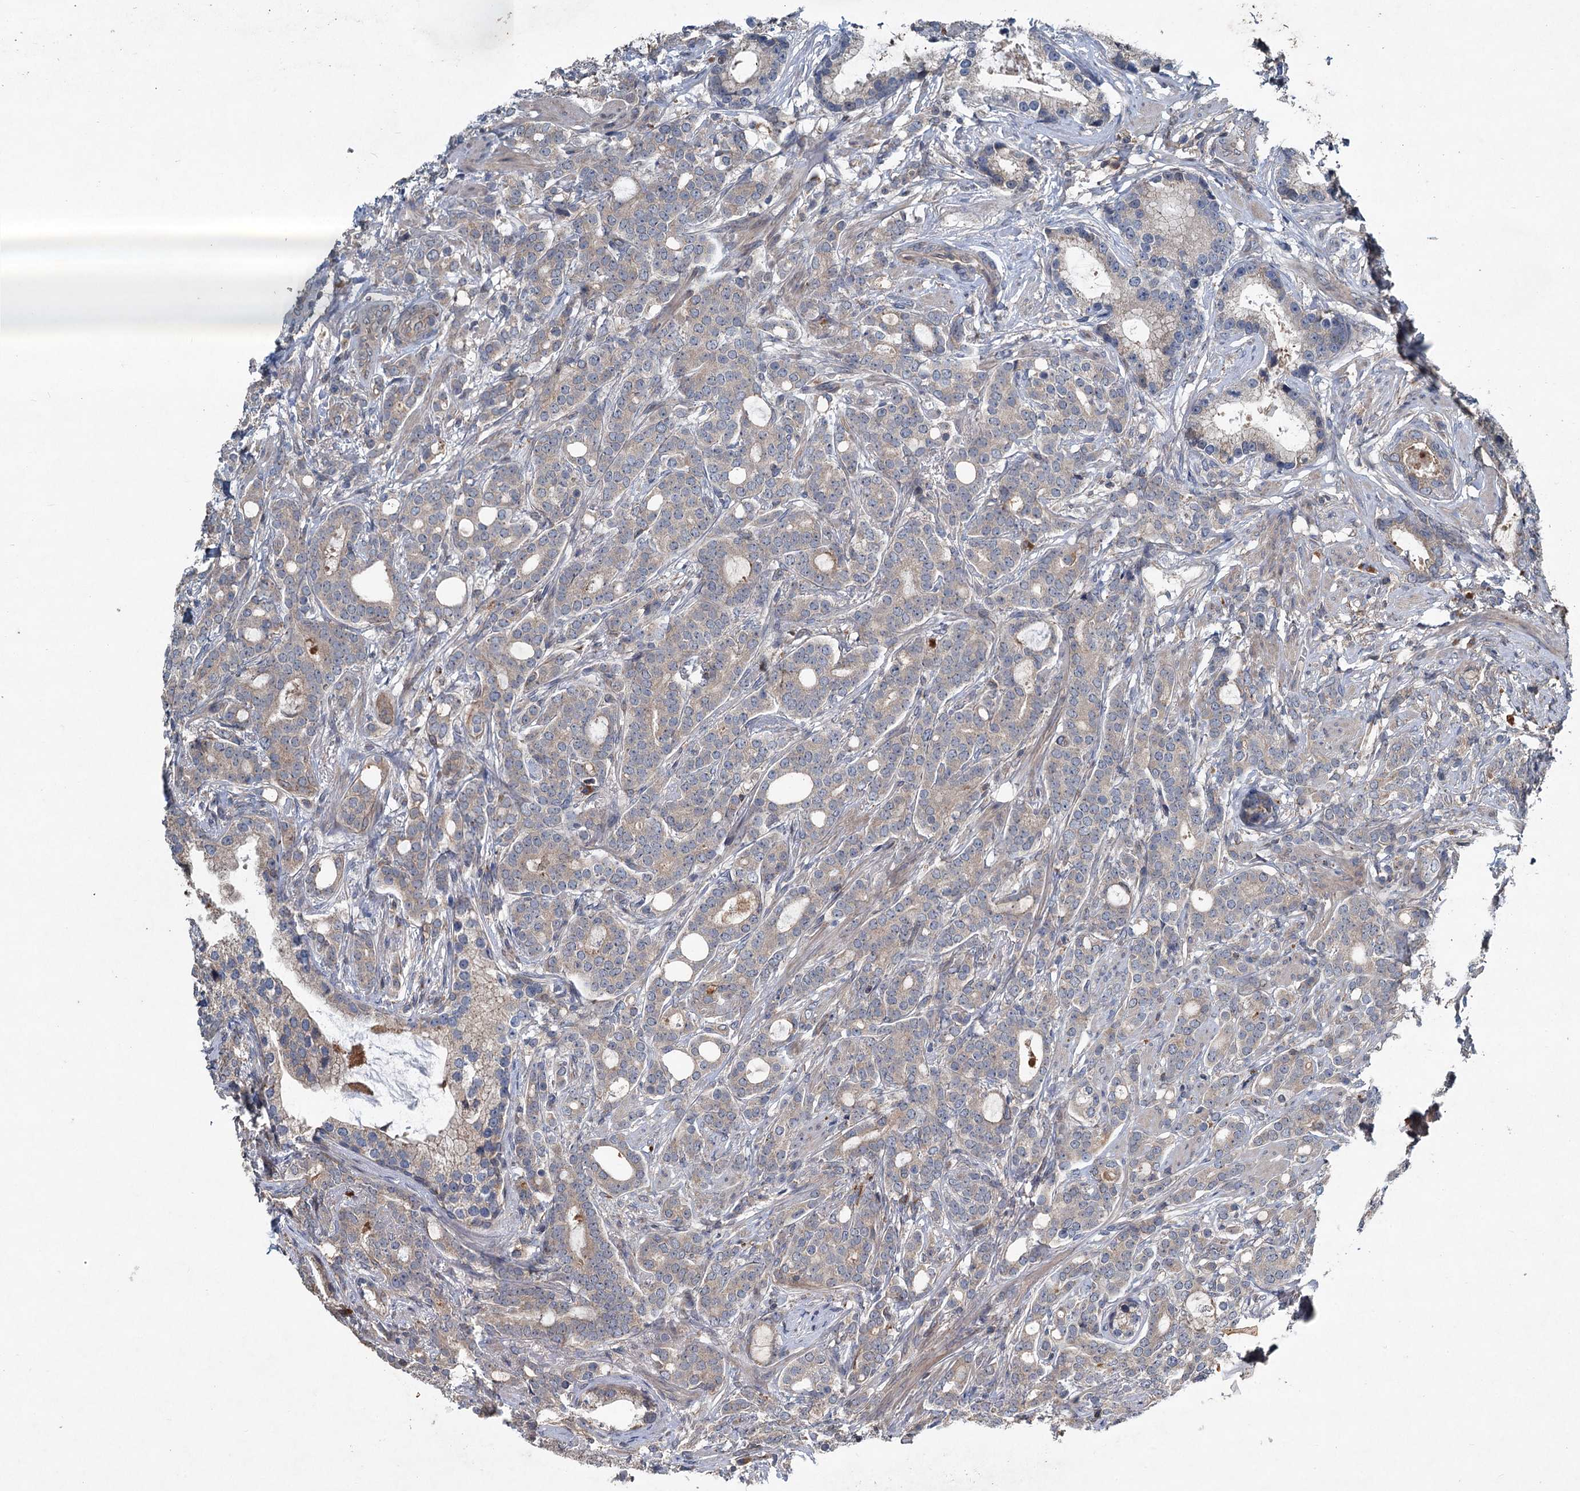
{"staining": {"intensity": "moderate", "quantity": "<25%", "location": "cytoplasmic/membranous"}, "tissue": "prostate cancer", "cell_type": "Tumor cells", "image_type": "cancer", "snomed": [{"axis": "morphology", "description": "Adenocarcinoma, Low grade"}, {"axis": "topography", "description": "Prostate"}], "caption": "A micrograph of prostate adenocarcinoma (low-grade) stained for a protein reveals moderate cytoplasmic/membranous brown staining in tumor cells.", "gene": "TAPBPL", "patient": {"sex": "male", "age": 71}}